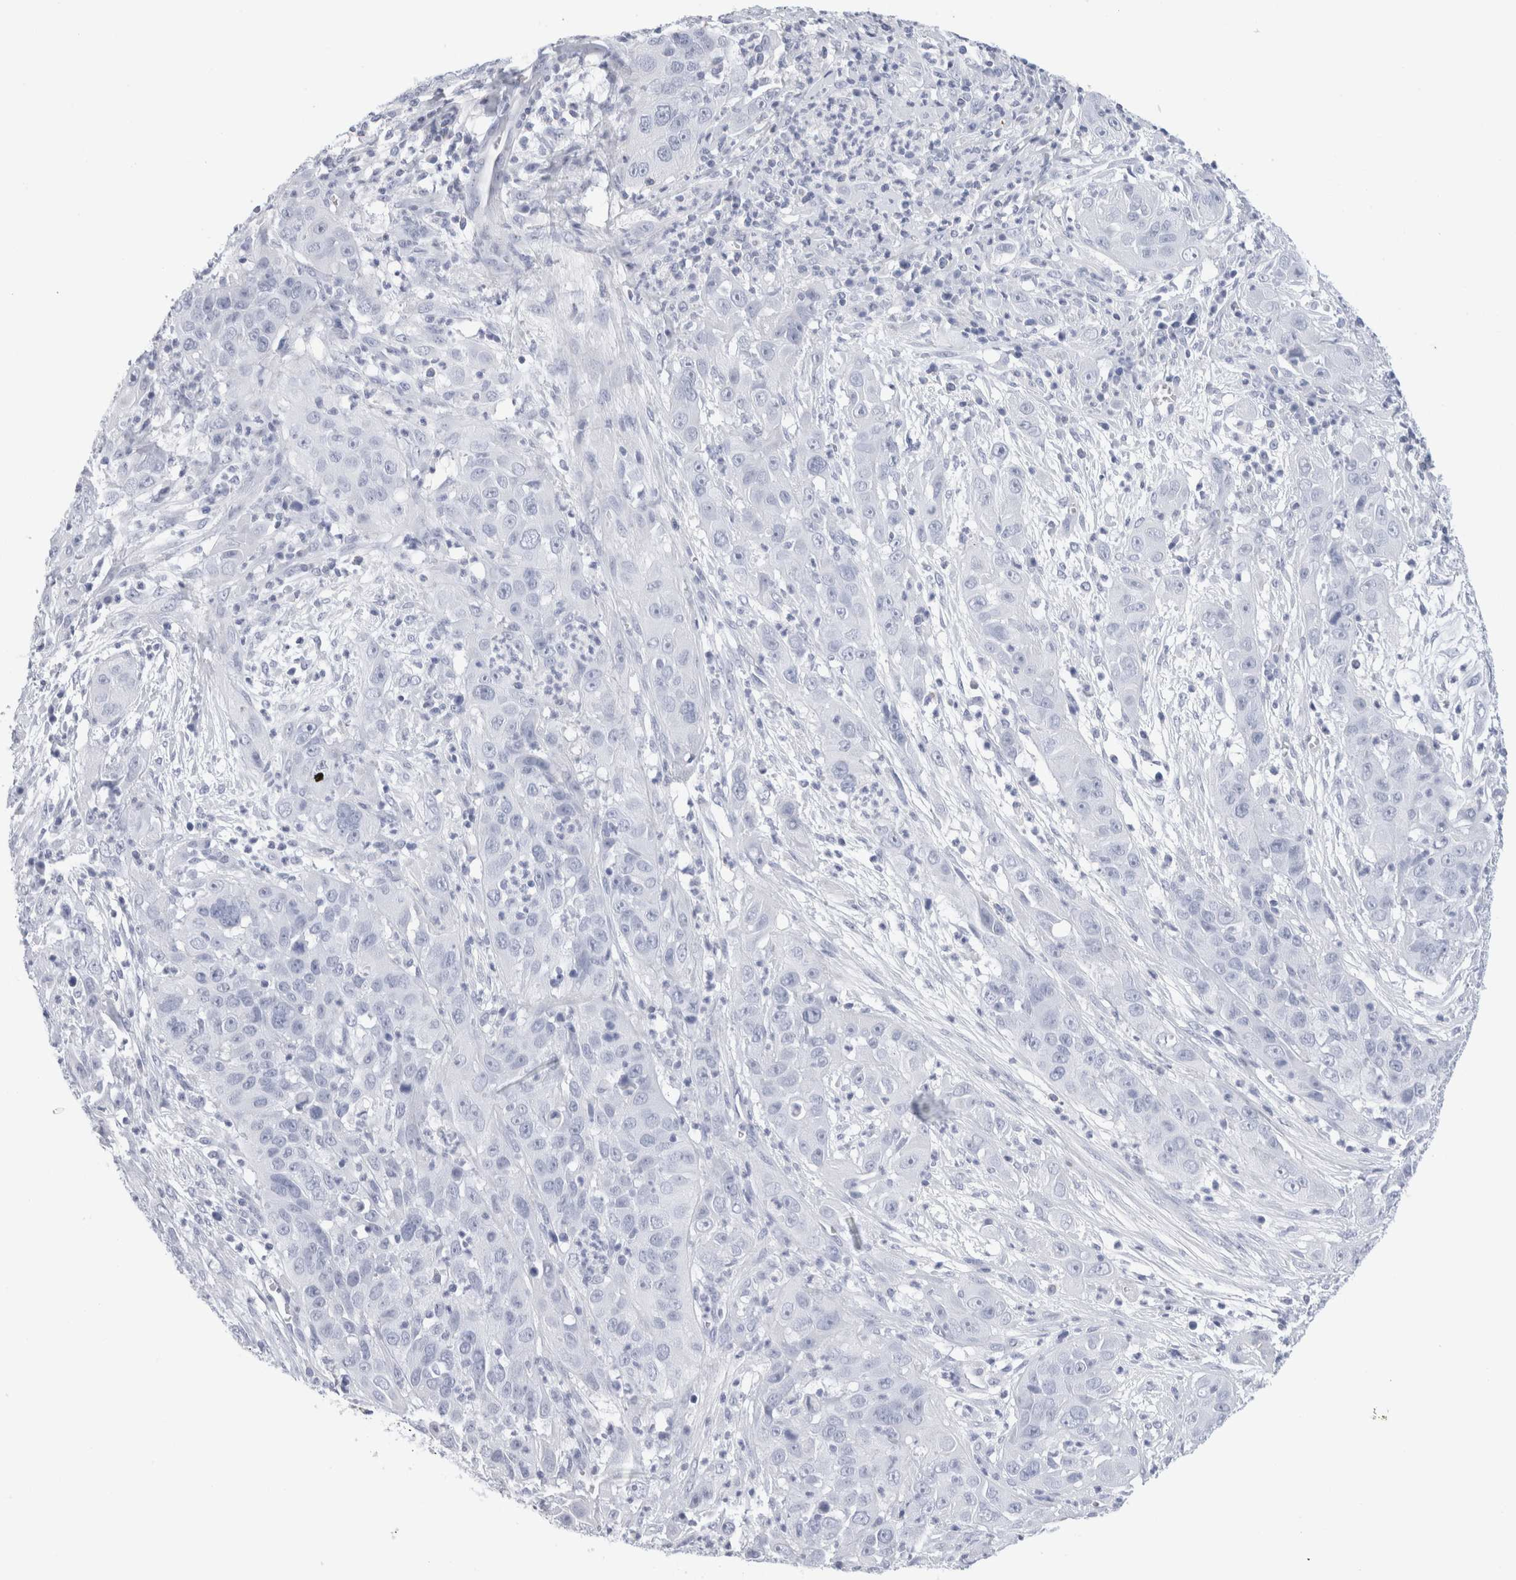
{"staining": {"intensity": "negative", "quantity": "none", "location": "none"}, "tissue": "cervical cancer", "cell_type": "Tumor cells", "image_type": "cancer", "snomed": [{"axis": "morphology", "description": "Squamous cell carcinoma, NOS"}, {"axis": "topography", "description": "Cervix"}], "caption": "Protein analysis of squamous cell carcinoma (cervical) exhibits no significant positivity in tumor cells.", "gene": "ECHDC2", "patient": {"sex": "female", "age": 32}}